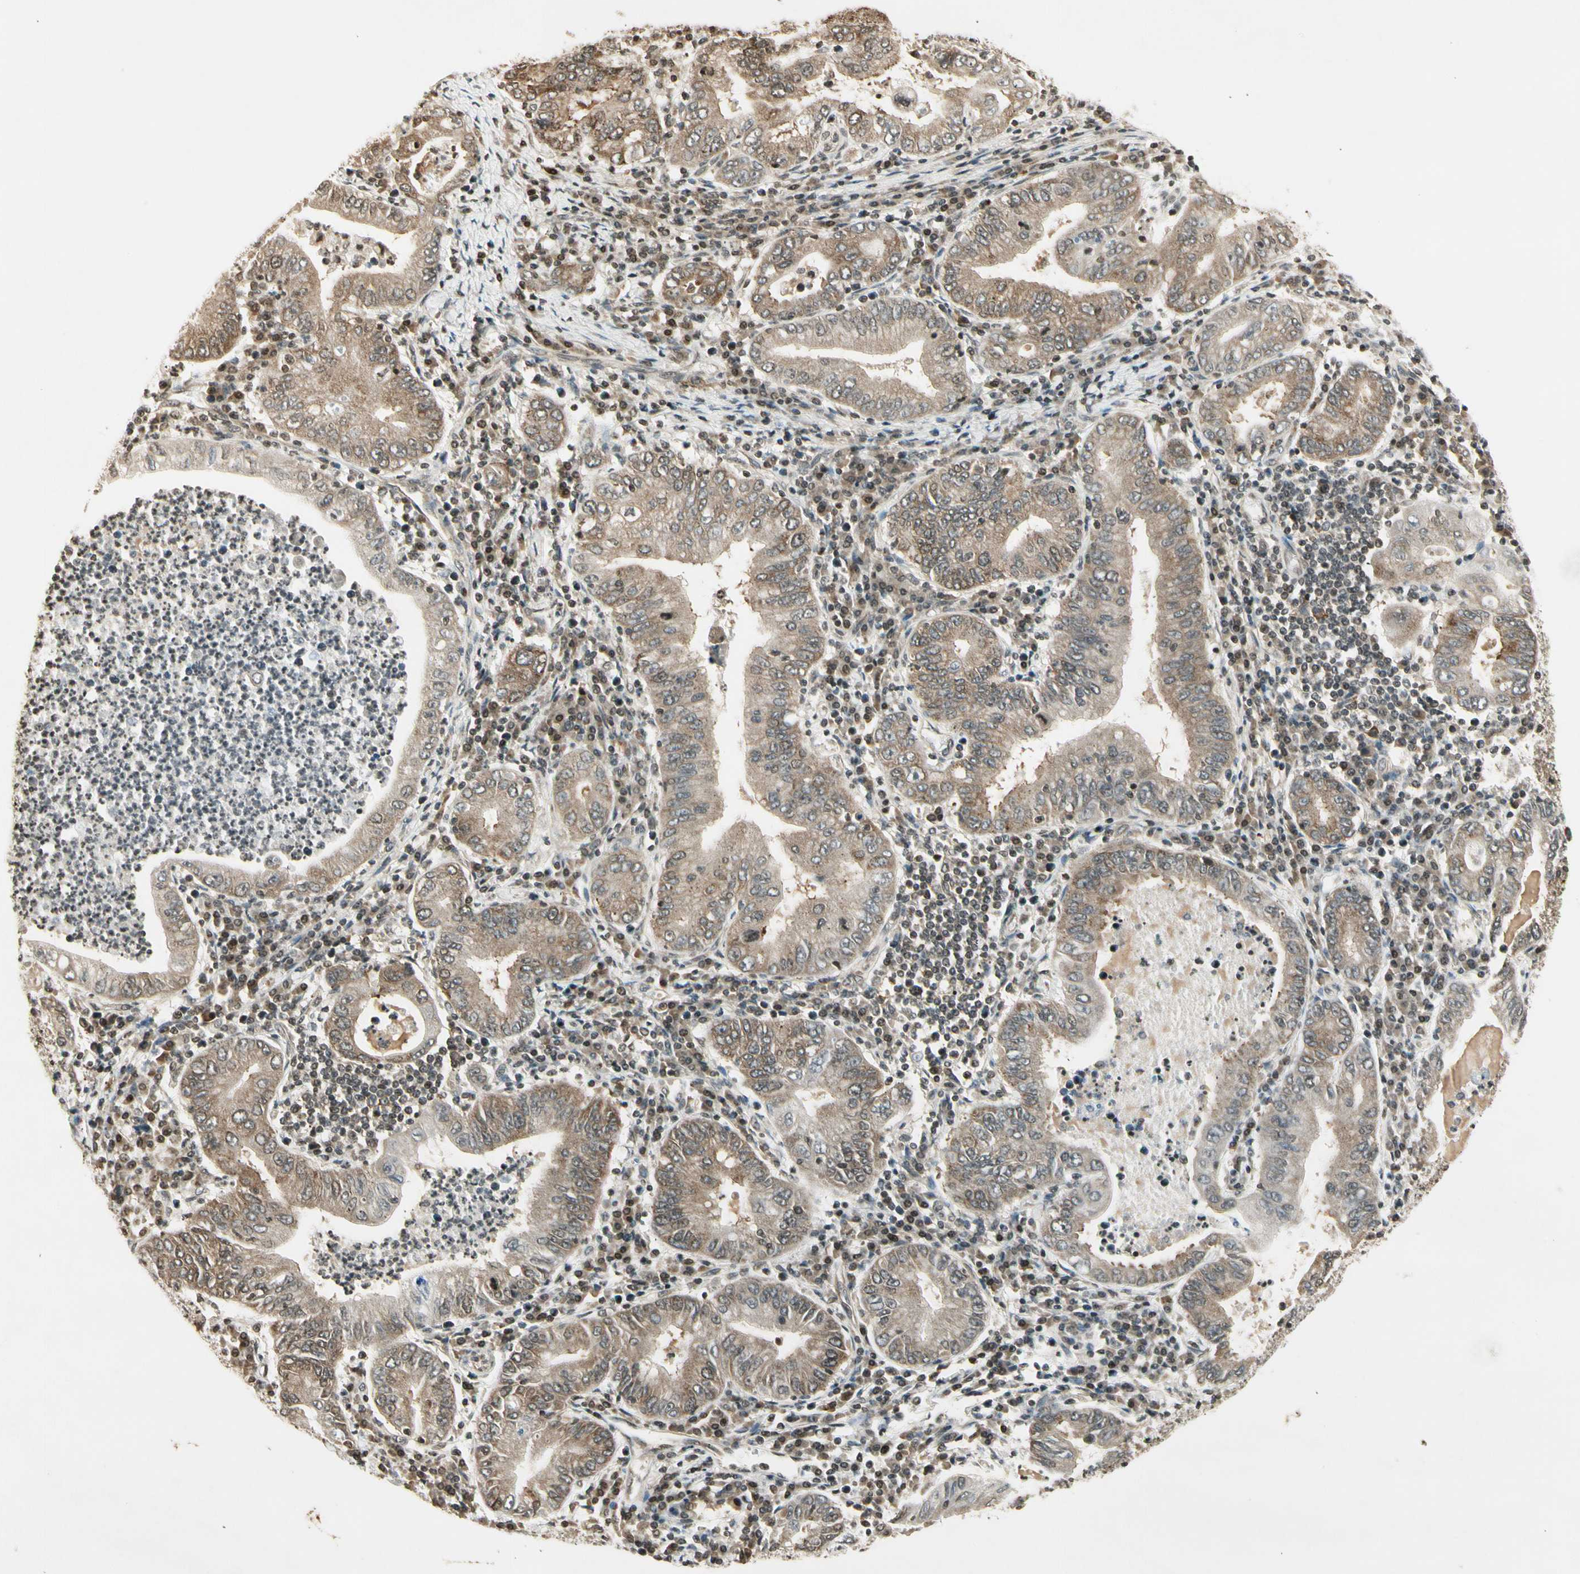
{"staining": {"intensity": "moderate", "quantity": "25%-75%", "location": "cytoplasmic/membranous"}, "tissue": "stomach cancer", "cell_type": "Tumor cells", "image_type": "cancer", "snomed": [{"axis": "morphology", "description": "Normal tissue, NOS"}, {"axis": "morphology", "description": "Adenocarcinoma, NOS"}, {"axis": "topography", "description": "Esophagus"}, {"axis": "topography", "description": "Stomach, upper"}, {"axis": "topography", "description": "Peripheral nerve tissue"}], "caption": "Protein expression analysis of stomach cancer (adenocarcinoma) displays moderate cytoplasmic/membranous staining in approximately 25%-75% of tumor cells.", "gene": "SMN2", "patient": {"sex": "male", "age": 62}}